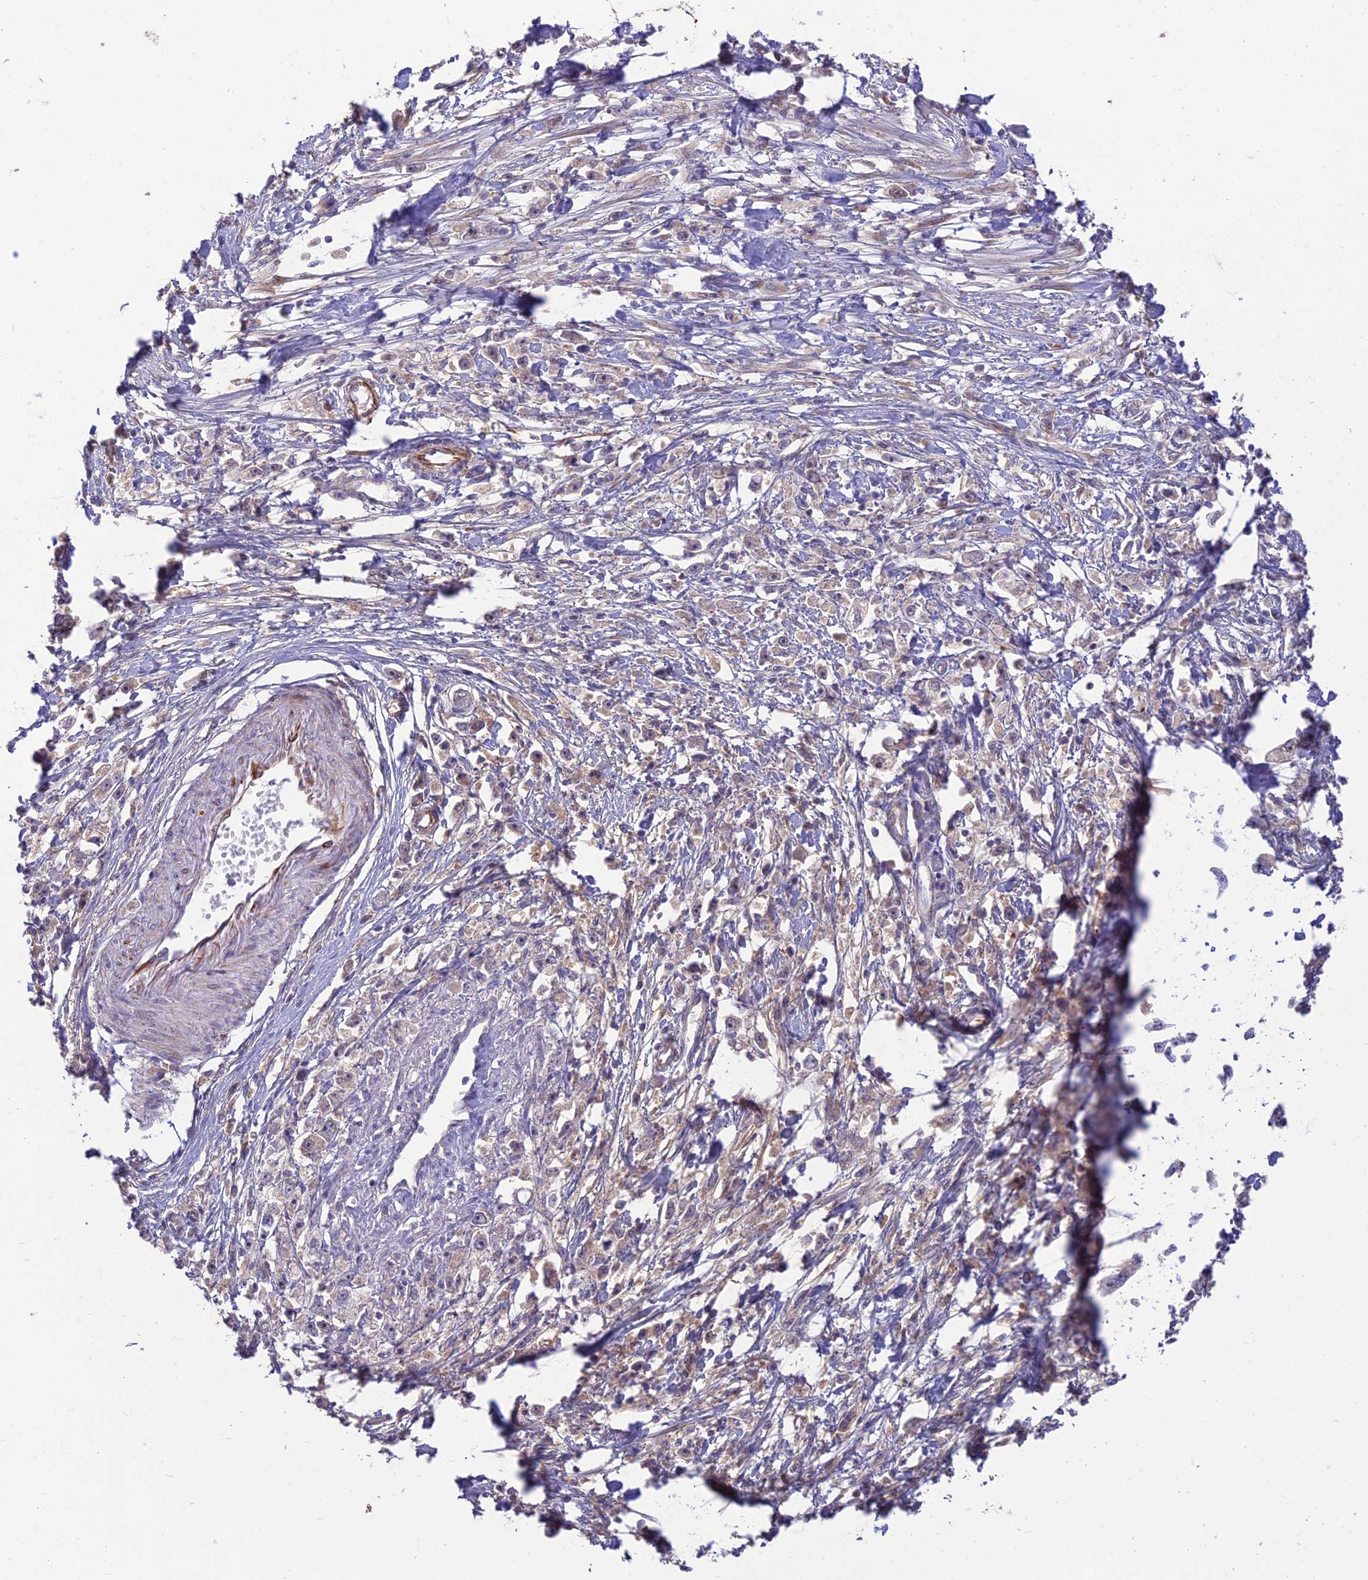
{"staining": {"intensity": "negative", "quantity": "none", "location": "none"}, "tissue": "stomach cancer", "cell_type": "Tumor cells", "image_type": "cancer", "snomed": [{"axis": "morphology", "description": "Adenocarcinoma, NOS"}, {"axis": "topography", "description": "Stomach"}], "caption": "DAB immunohistochemical staining of adenocarcinoma (stomach) reveals no significant expression in tumor cells.", "gene": "ST8SIA5", "patient": {"sex": "female", "age": 59}}